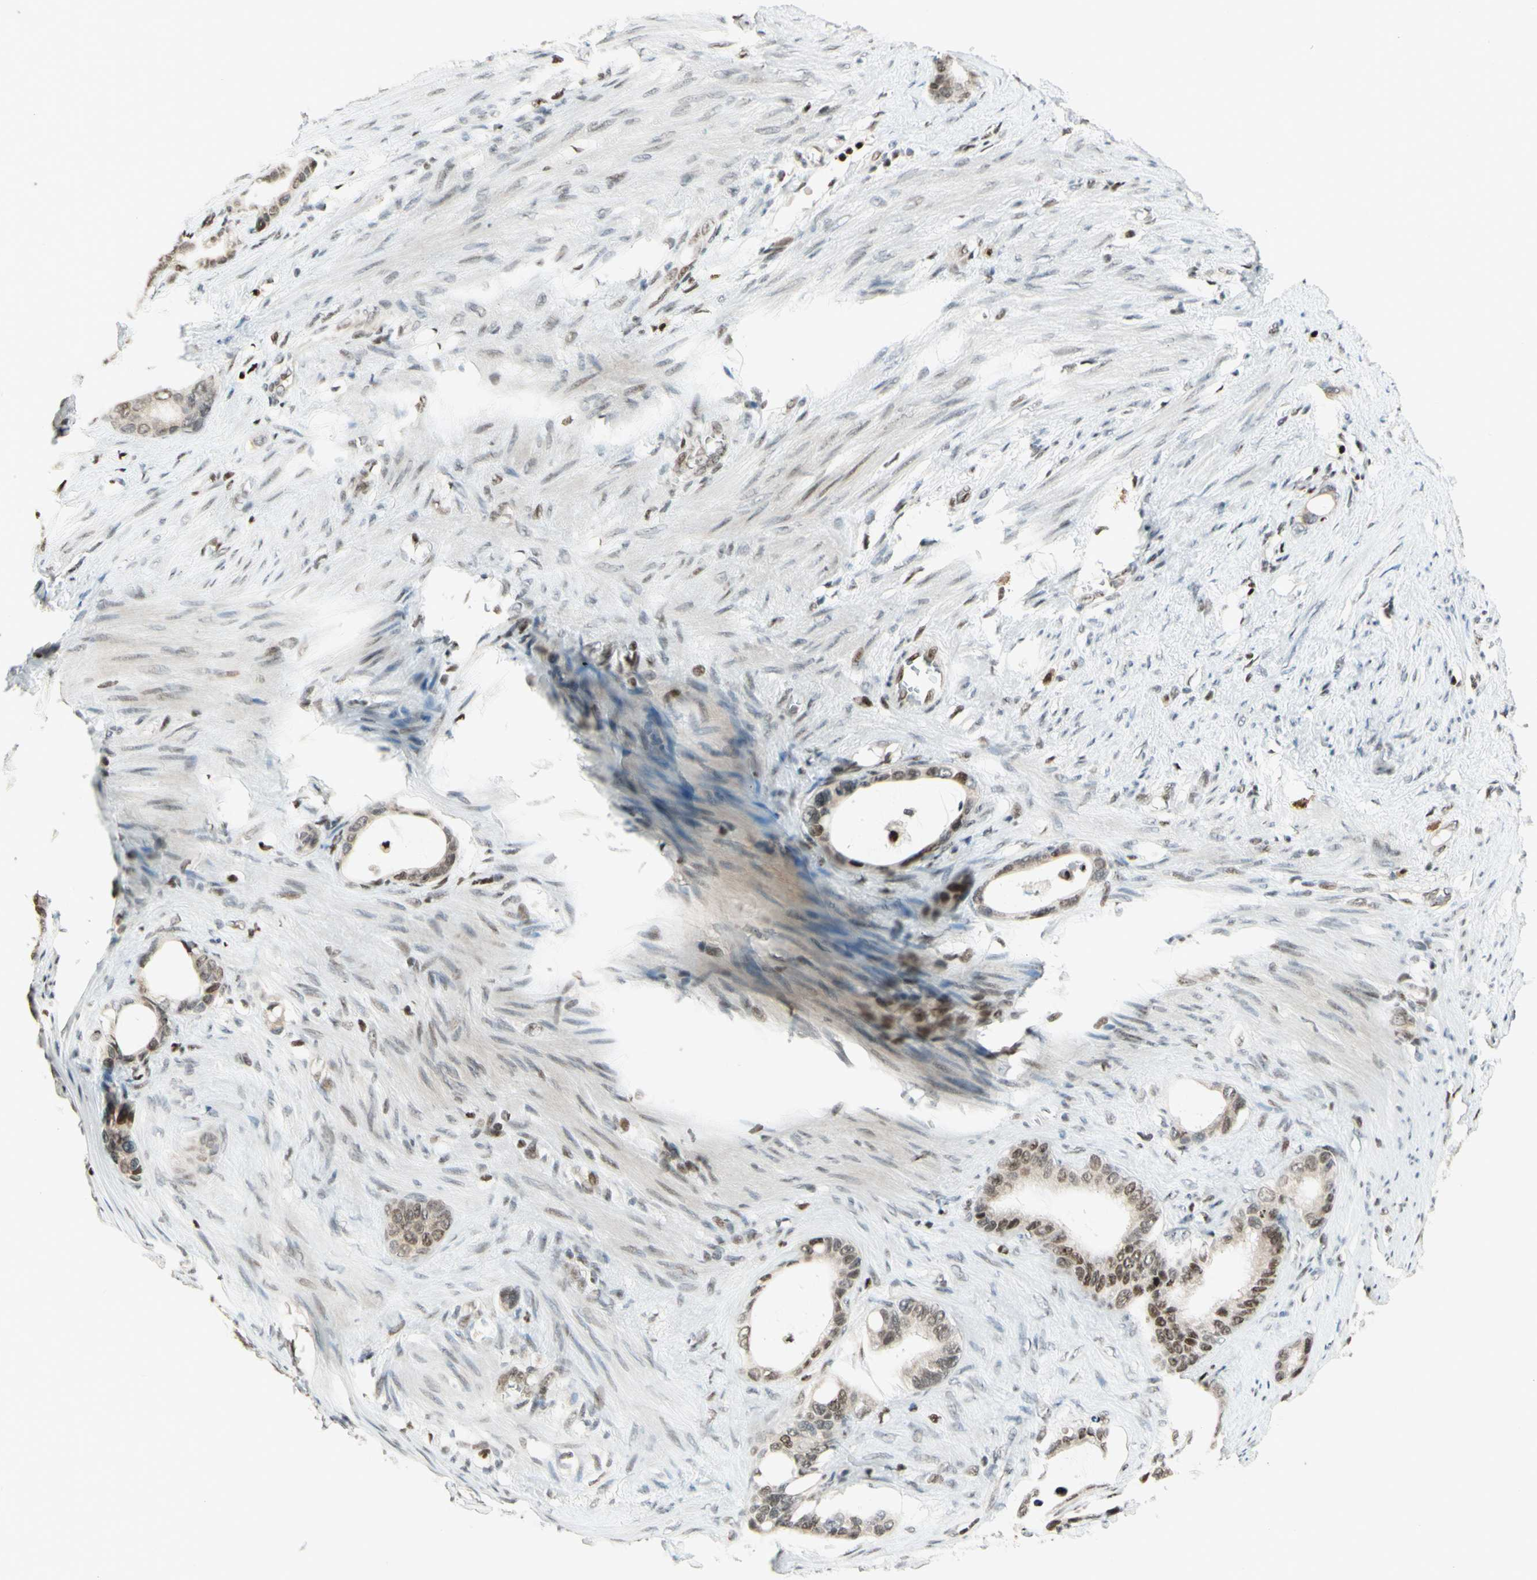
{"staining": {"intensity": "moderate", "quantity": "<25%", "location": "cytoplasmic/membranous,nuclear"}, "tissue": "stomach cancer", "cell_type": "Tumor cells", "image_type": "cancer", "snomed": [{"axis": "morphology", "description": "Adenocarcinoma, NOS"}, {"axis": "topography", "description": "Stomach"}], "caption": "A high-resolution photomicrograph shows immunohistochemistry staining of adenocarcinoma (stomach), which reveals moderate cytoplasmic/membranous and nuclear positivity in about <25% of tumor cells. The staining was performed using DAB to visualize the protein expression in brown, while the nuclei were stained in blue with hematoxylin (Magnification: 20x).", "gene": "CDKL5", "patient": {"sex": "female", "age": 75}}